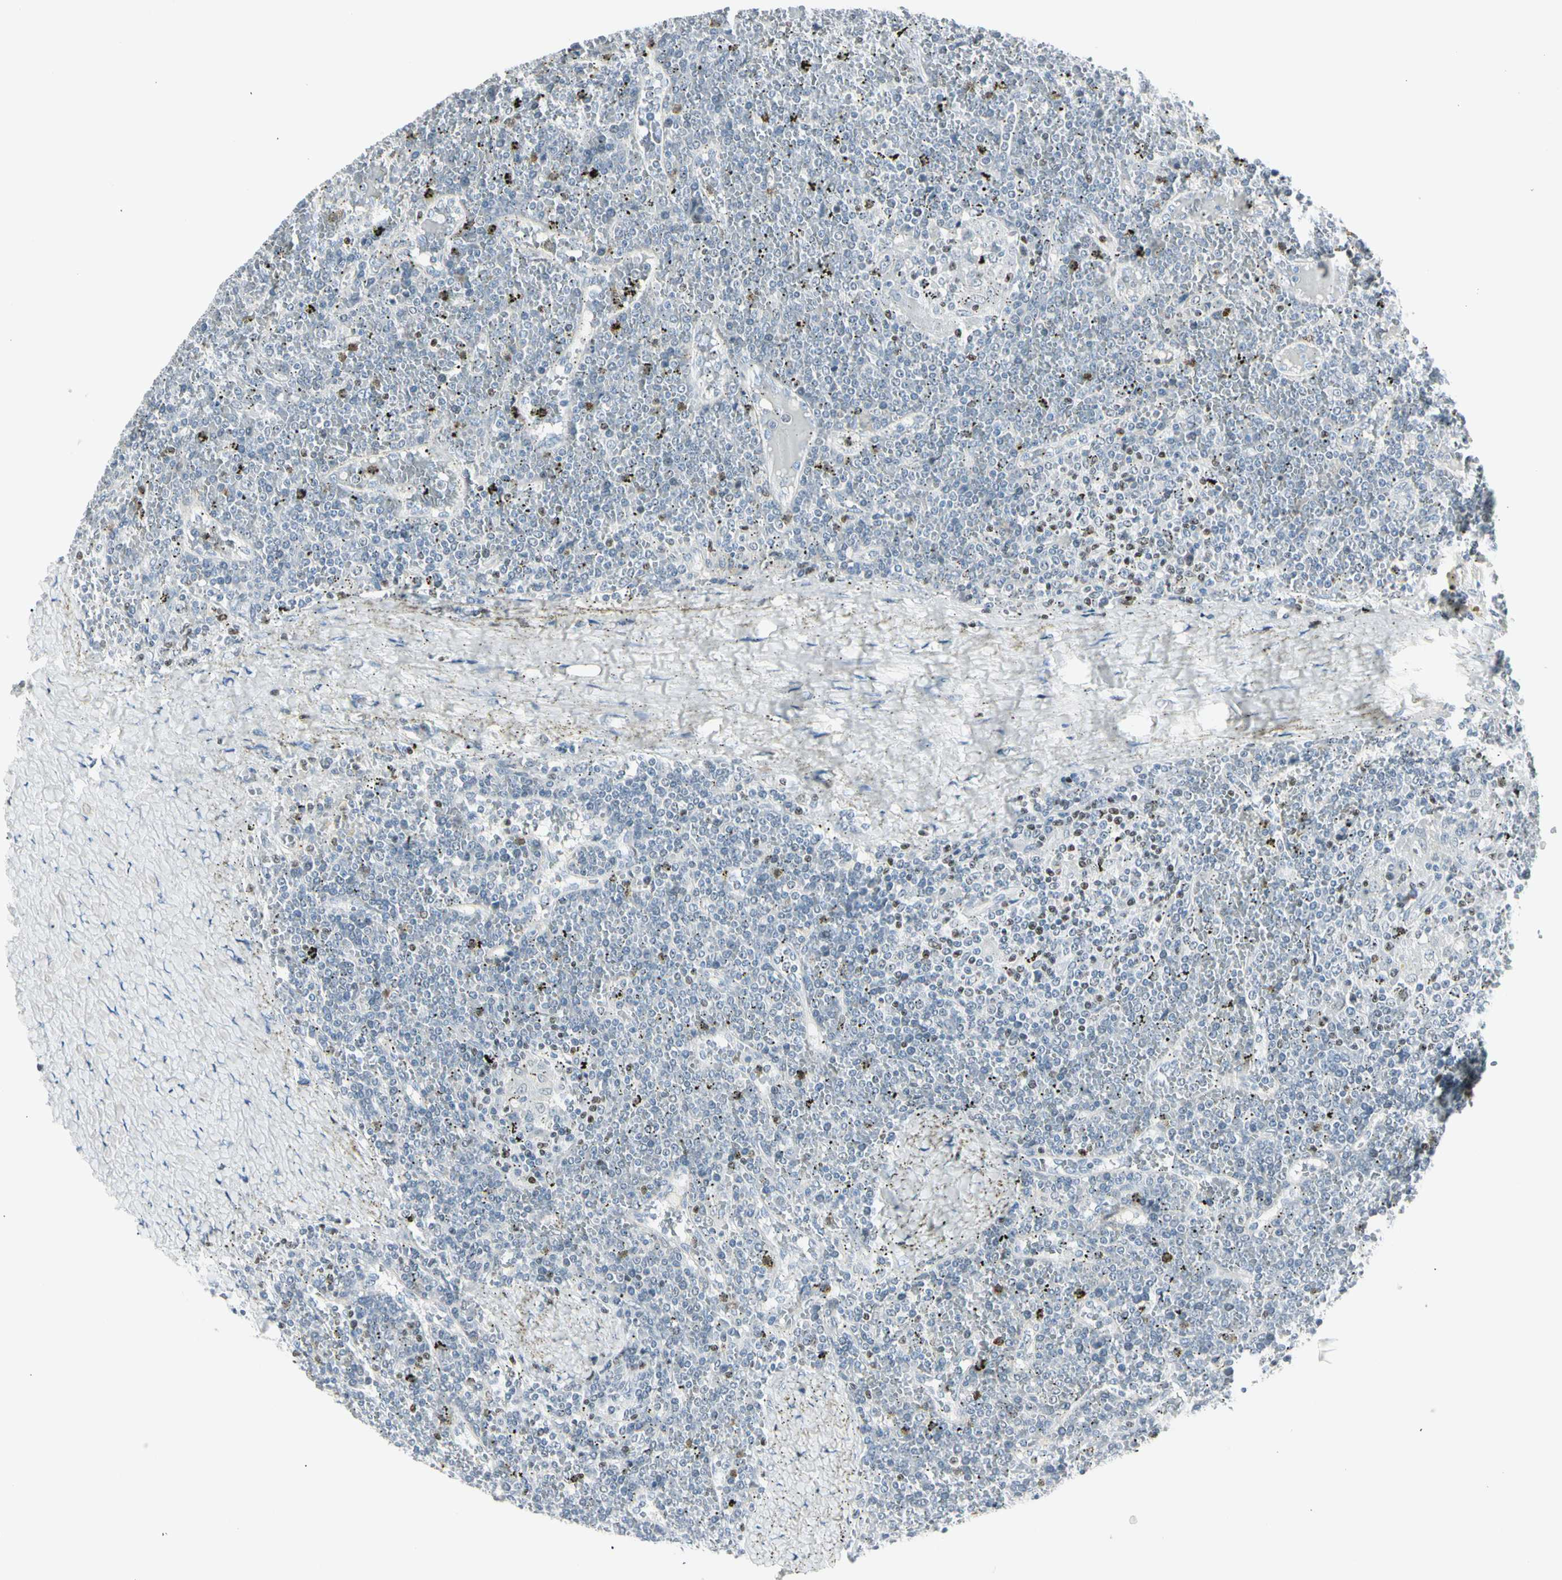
{"staining": {"intensity": "weak", "quantity": "<25%", "location": "nuclear"}, "tissue": "lymphoma", "cell_type": "Tumor cells", "image_type": "cancer", "snomed": [{"axis": "morphology", "description": "Malignant lymphoma, non-Hodgkin's type, Low grade"}, {"axis": "topography", "description": "Spleen"}], "caption": "This is an IHC photomicrograph of lymphoma. There is no positivity in tumor cells.", "gene": "ZBTB7B", "patient": {"sex": "female", "age": 19}}